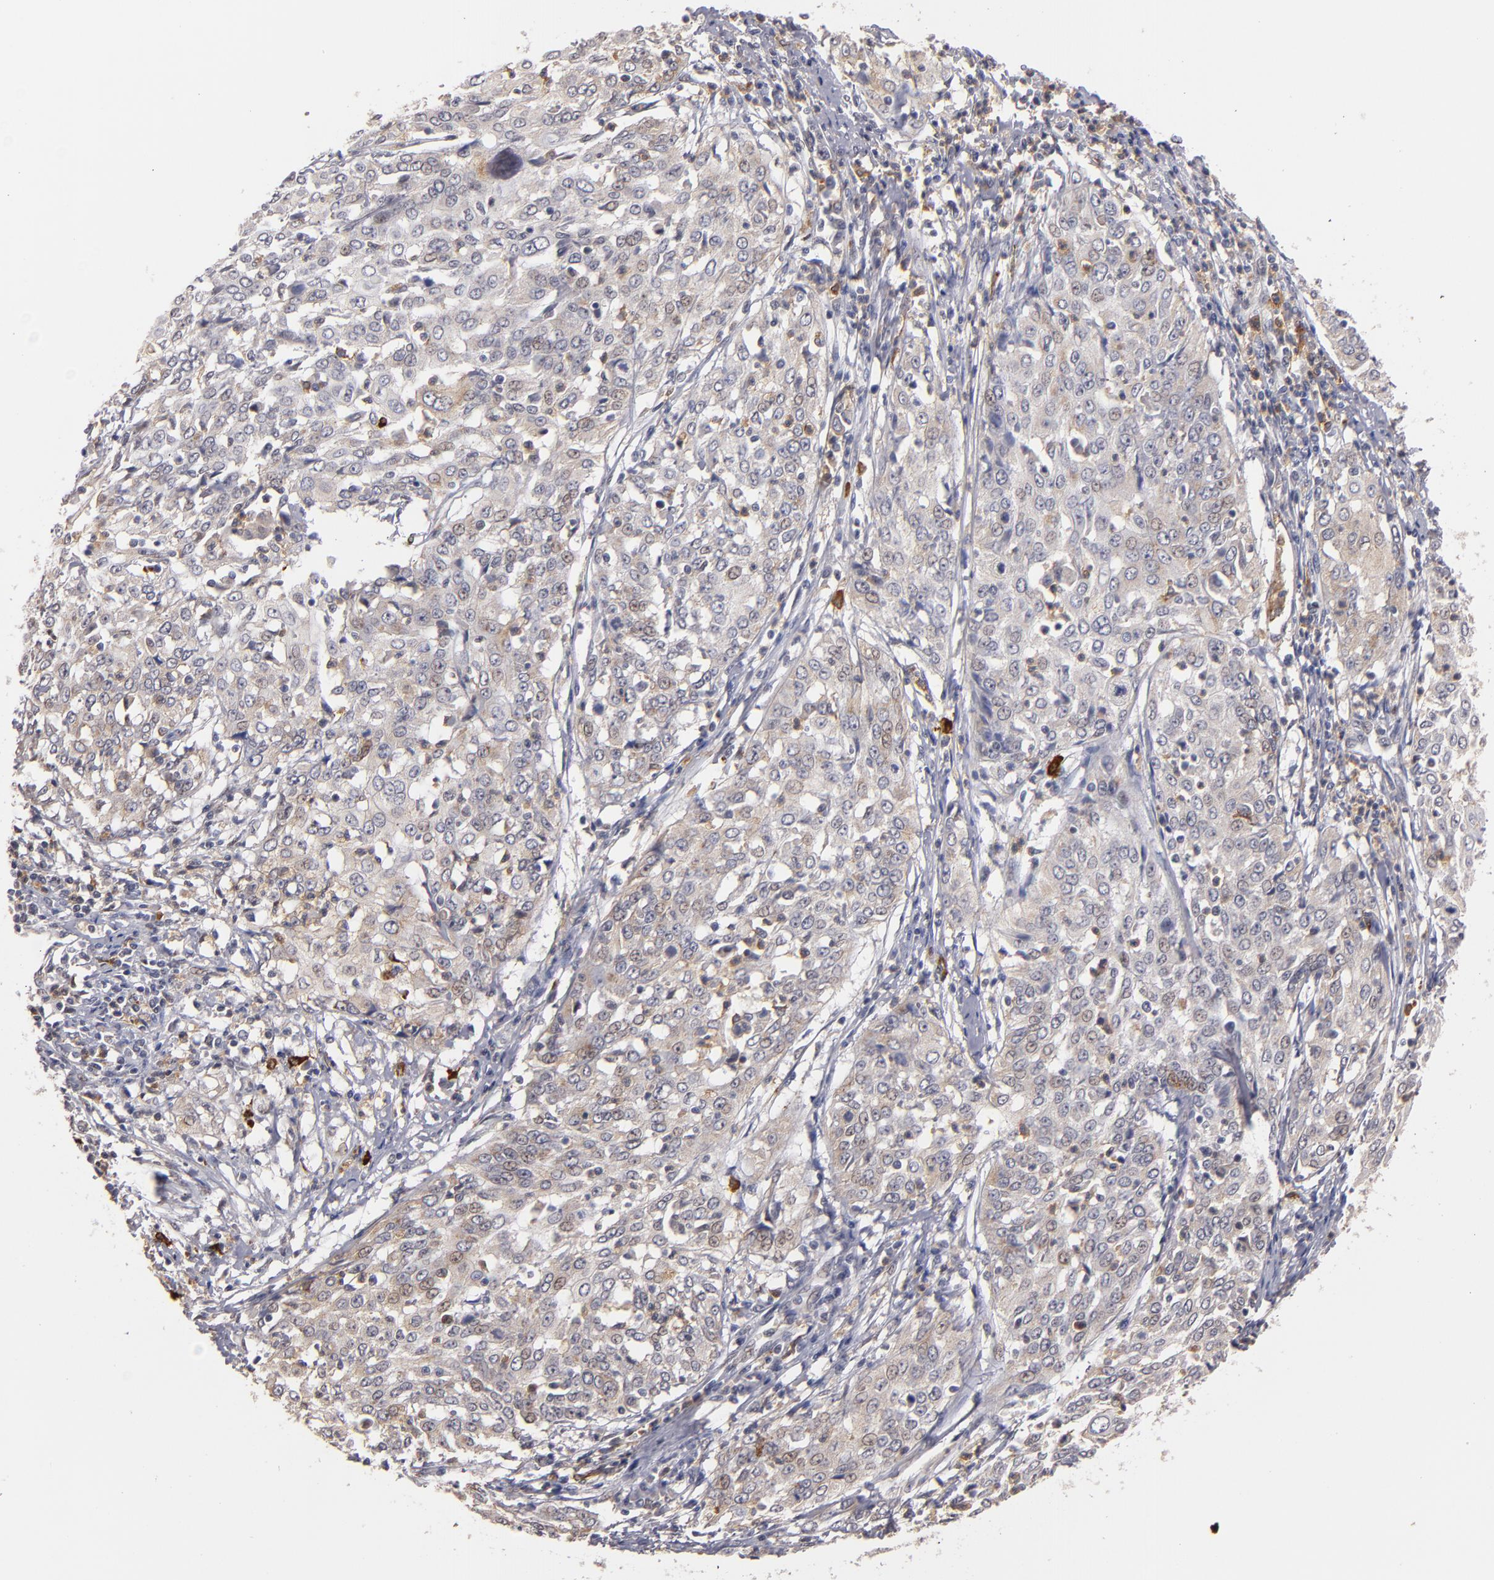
{"staining": {"intensity": "weak", "quantity": ">75%", "location": "cytoplasmic/membranous"}, "tissue": "cervical cancer", "cell_type": "Tumor cells", "image_type": "cancer", "snomed": [{"axis": "morphology", "description": "Squamous cell carcinoma, NOS"}, {"axis": "topography", "description": "Cervix"}], "caption": "Protein staining reveals weak cytoplasmic/membranous positivity in approximately >75% of tumor cells in cervical cancer (squamous cell carcinoma).", "gene": "STX3", "patient": {"sex": "female", "age": 39}}